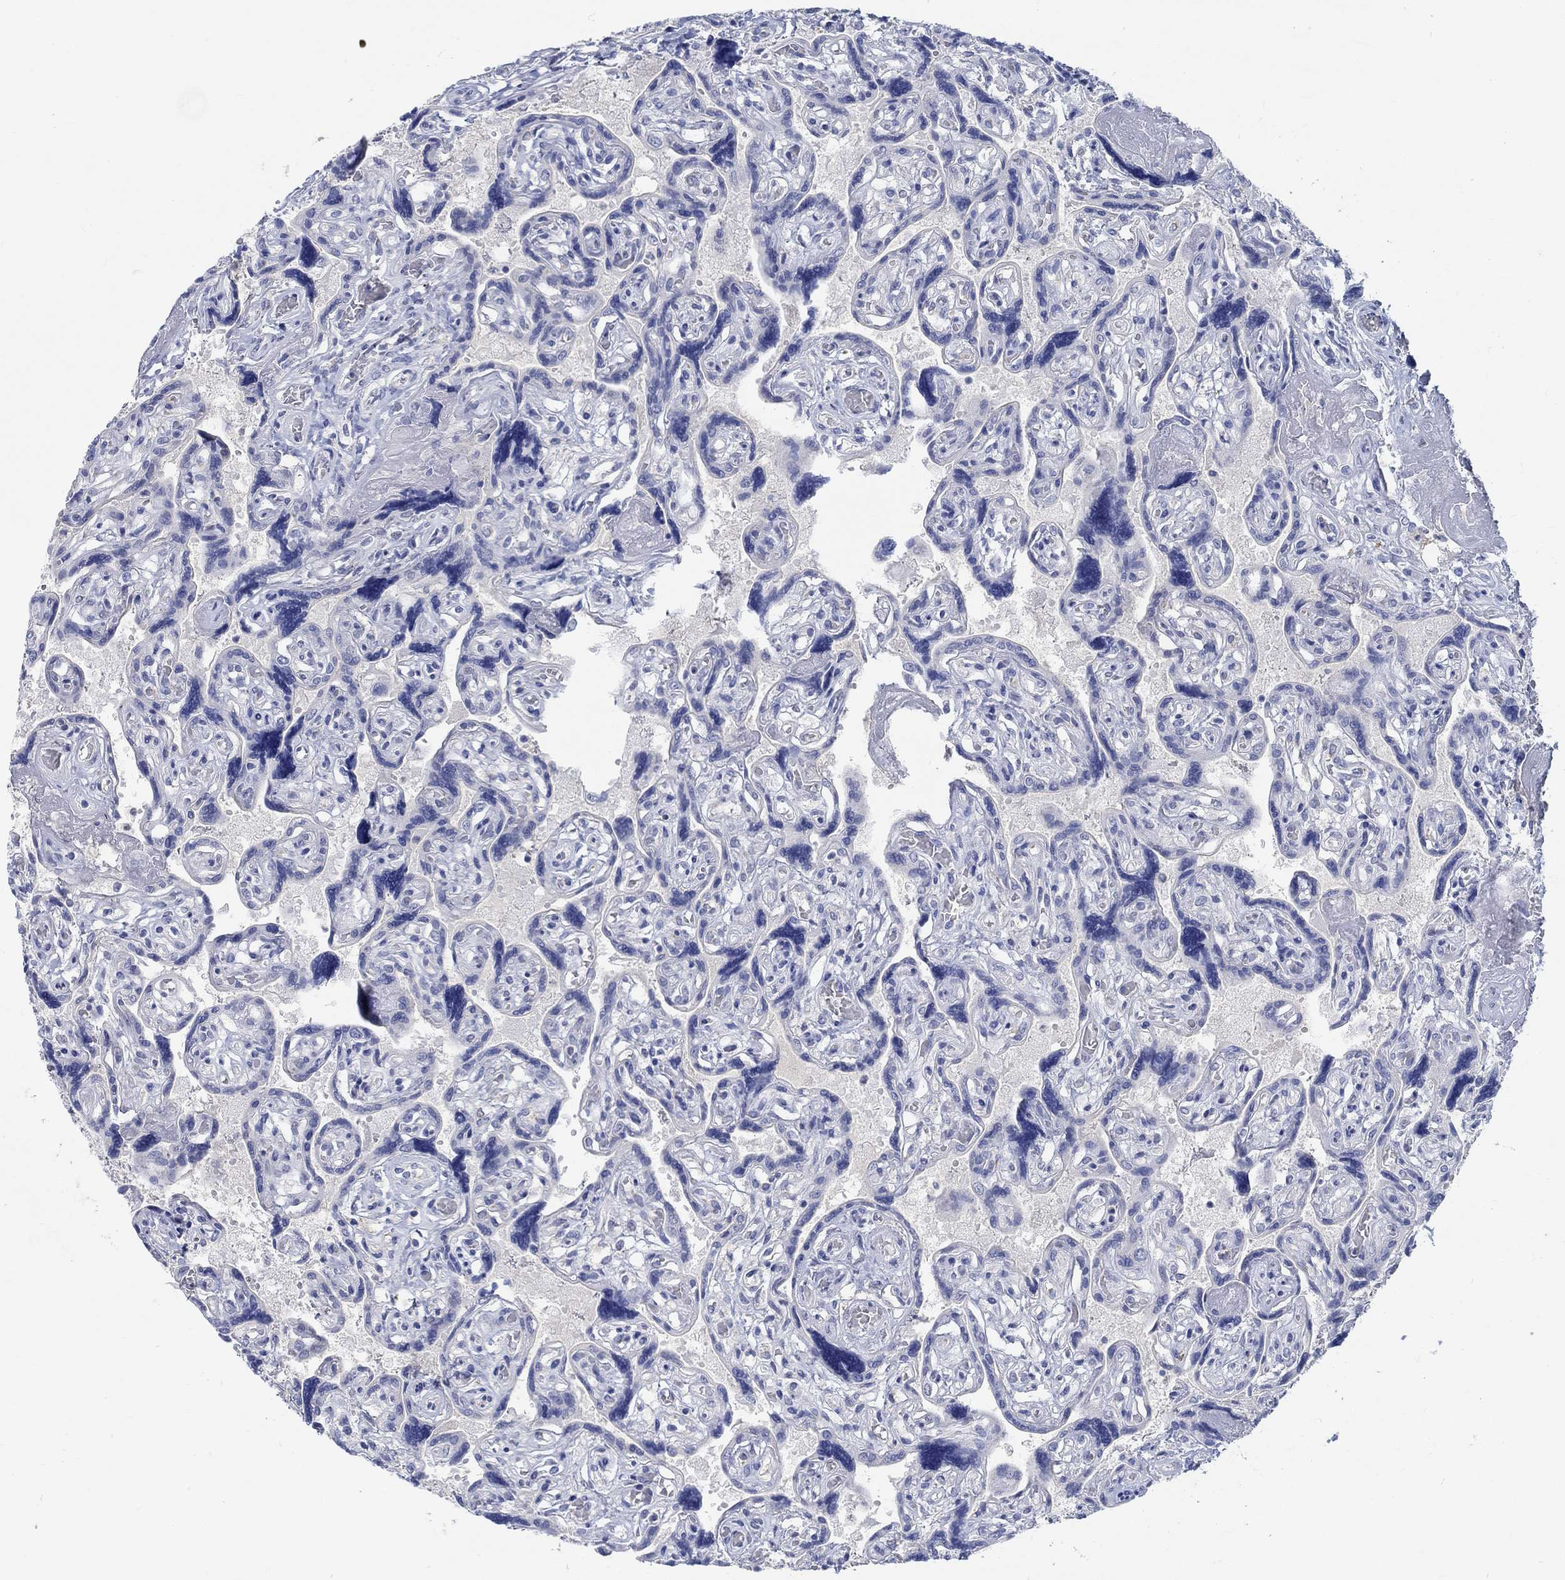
{"staining": {"intensity": "weak", "quantity": "25%-75%", "location": "cytoplasmic/membranous"}, "tissue": "placenta", "cell_type": "Decidual cells", "image_type": "normal", "snomed": [{"axis": "morphology", "description": "Normal tissue, NOS"}, {"axis": "topography", "description": "Placenta"}], "caption": "A histopathology image of placenta stained for a protein displays weak cytoplasmic/membranous brown staining in decidual cells.", "gene": "TEKT4", "patient": {"sex": "female", "age": 32}}